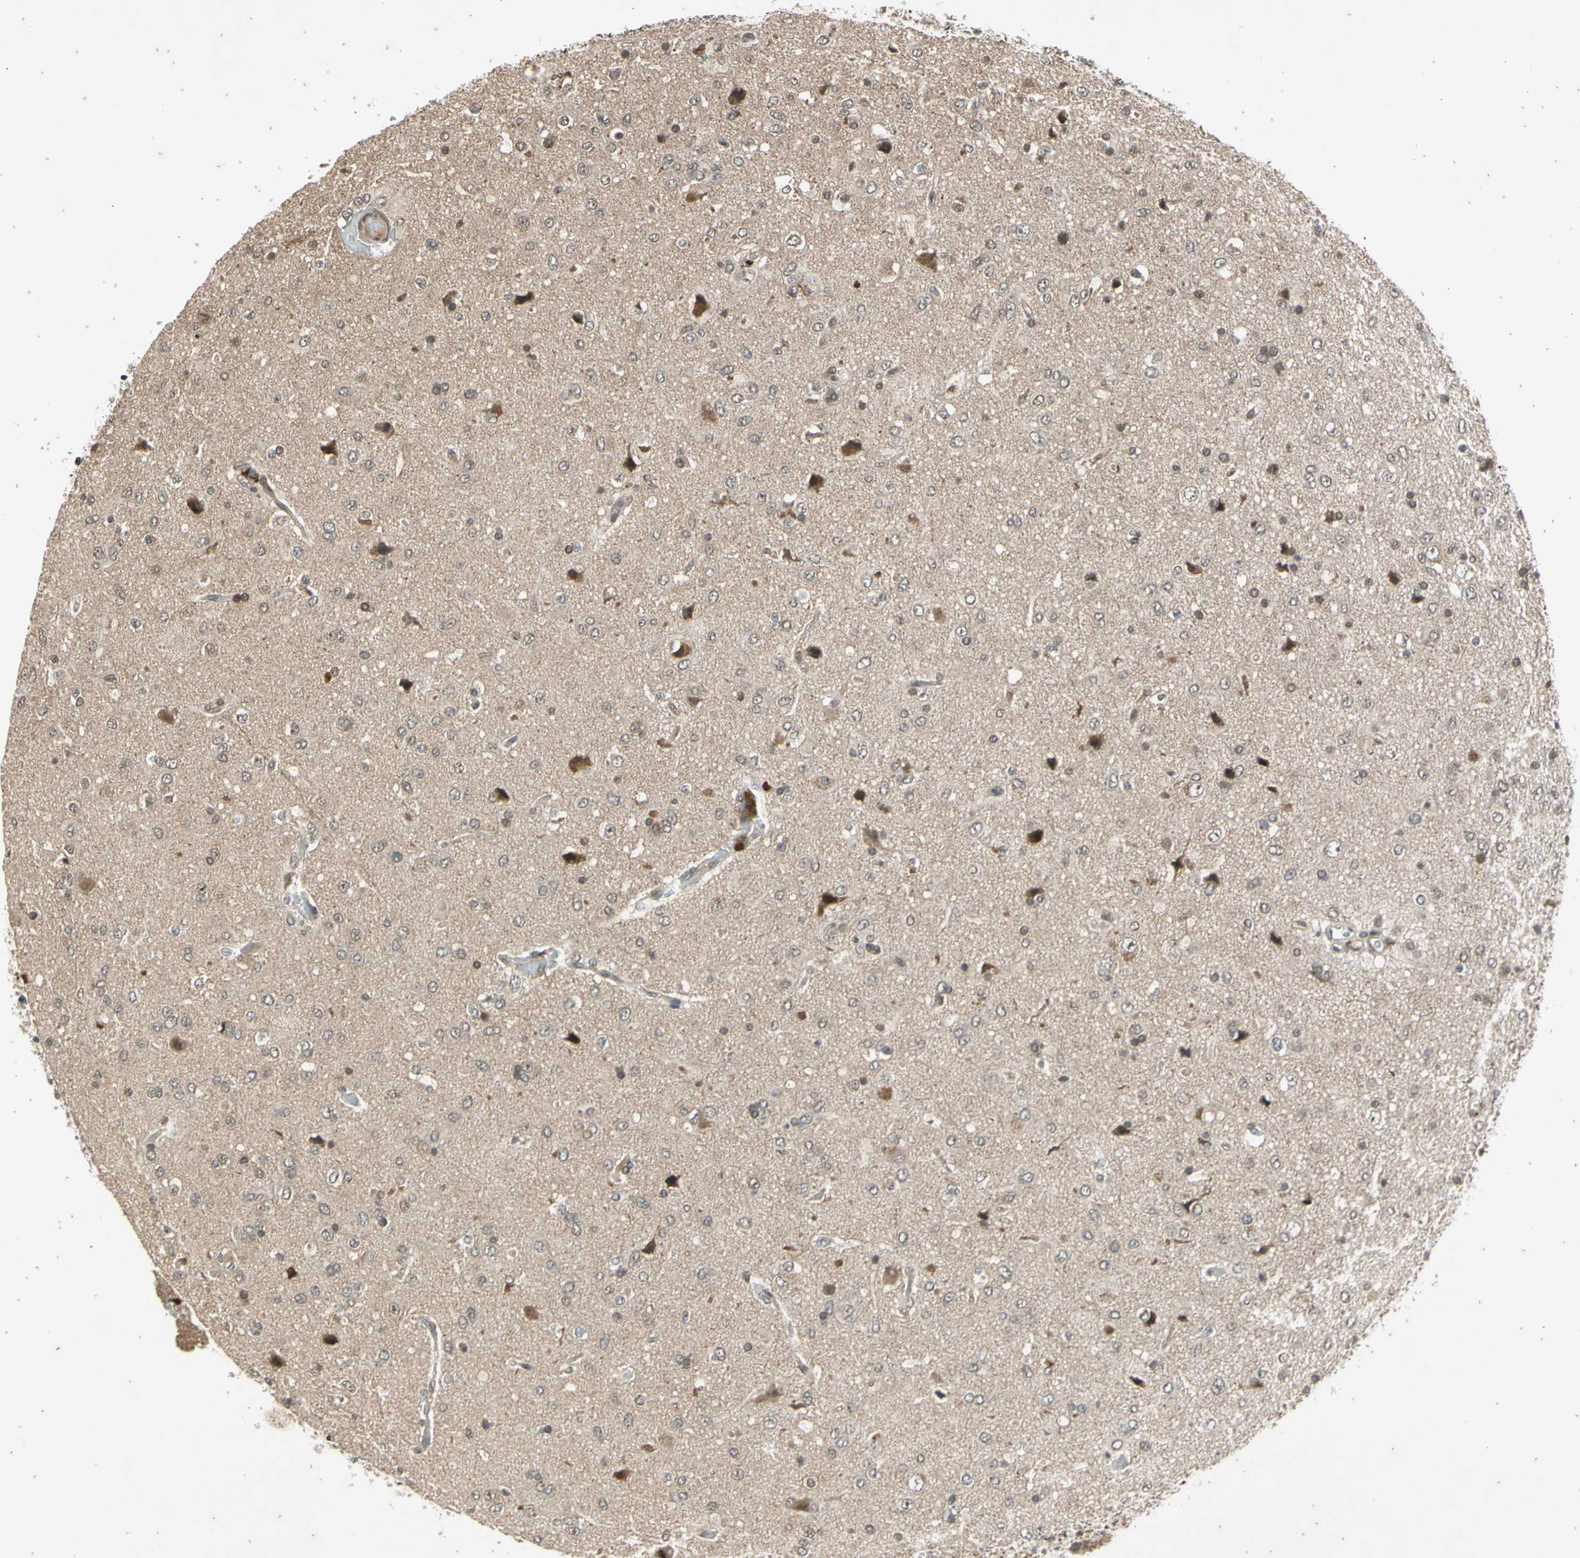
{"staining": {"intensity": "moderate", "quantity": "25%-75%", "location": "nuclear"}, "tissue": "glioma", "cell_type": "Tumor cells", "image_type": "cancer", "snomed": [{"axis": "morphology", "description": "Glioma, malignant, Low grade"}, {"axis": "topography", "description": "Brain"}], "caption": "A micrograph of human glioma stained for a protein exhibits moderate nuclear brown staining in tumor cells.", "gene": "EFNB2", "patient": {"sex": "male", "age": 77}}